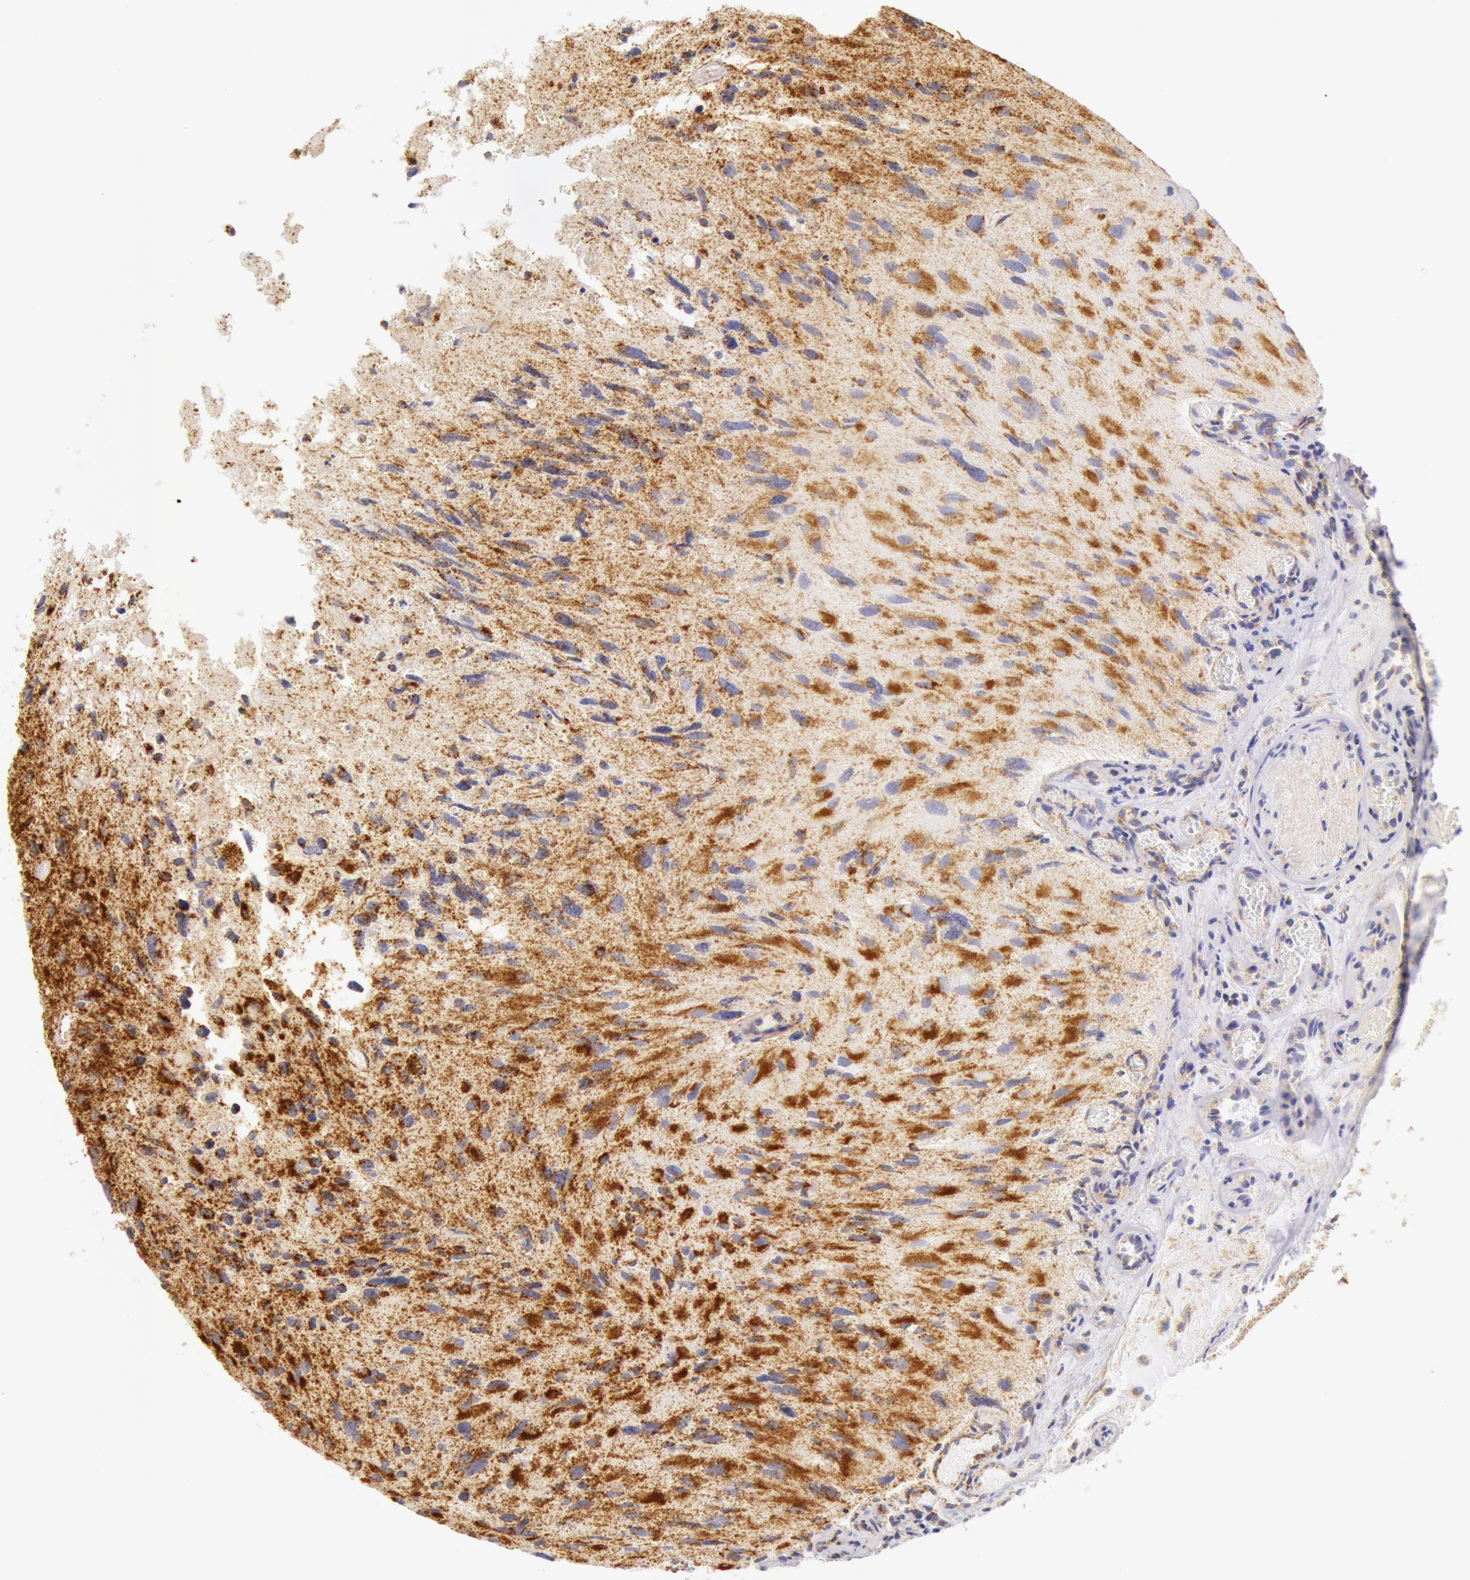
{"staining": {"intensity": "moderate", "quantity": "25%-75%", "location": "cytoplasmic/membranous"}, "tissue": "glioma", "cell_type": "Tumor cells", "image_type": "cancer", "snomed": [{"axis": "morphology", "description": "Glioma, malignant, High grade"}, {"axis": "topography", "description": "Brain"}], "caption": "Brown immunohistochemical staining in high-grade glioma (malignant) reveals moderate cytoplasmic/membranous positivity in about 25%-75% of tumor cells.", "gene": "ATP5F1B", "patient": {"sex": "male", "age": 69}}